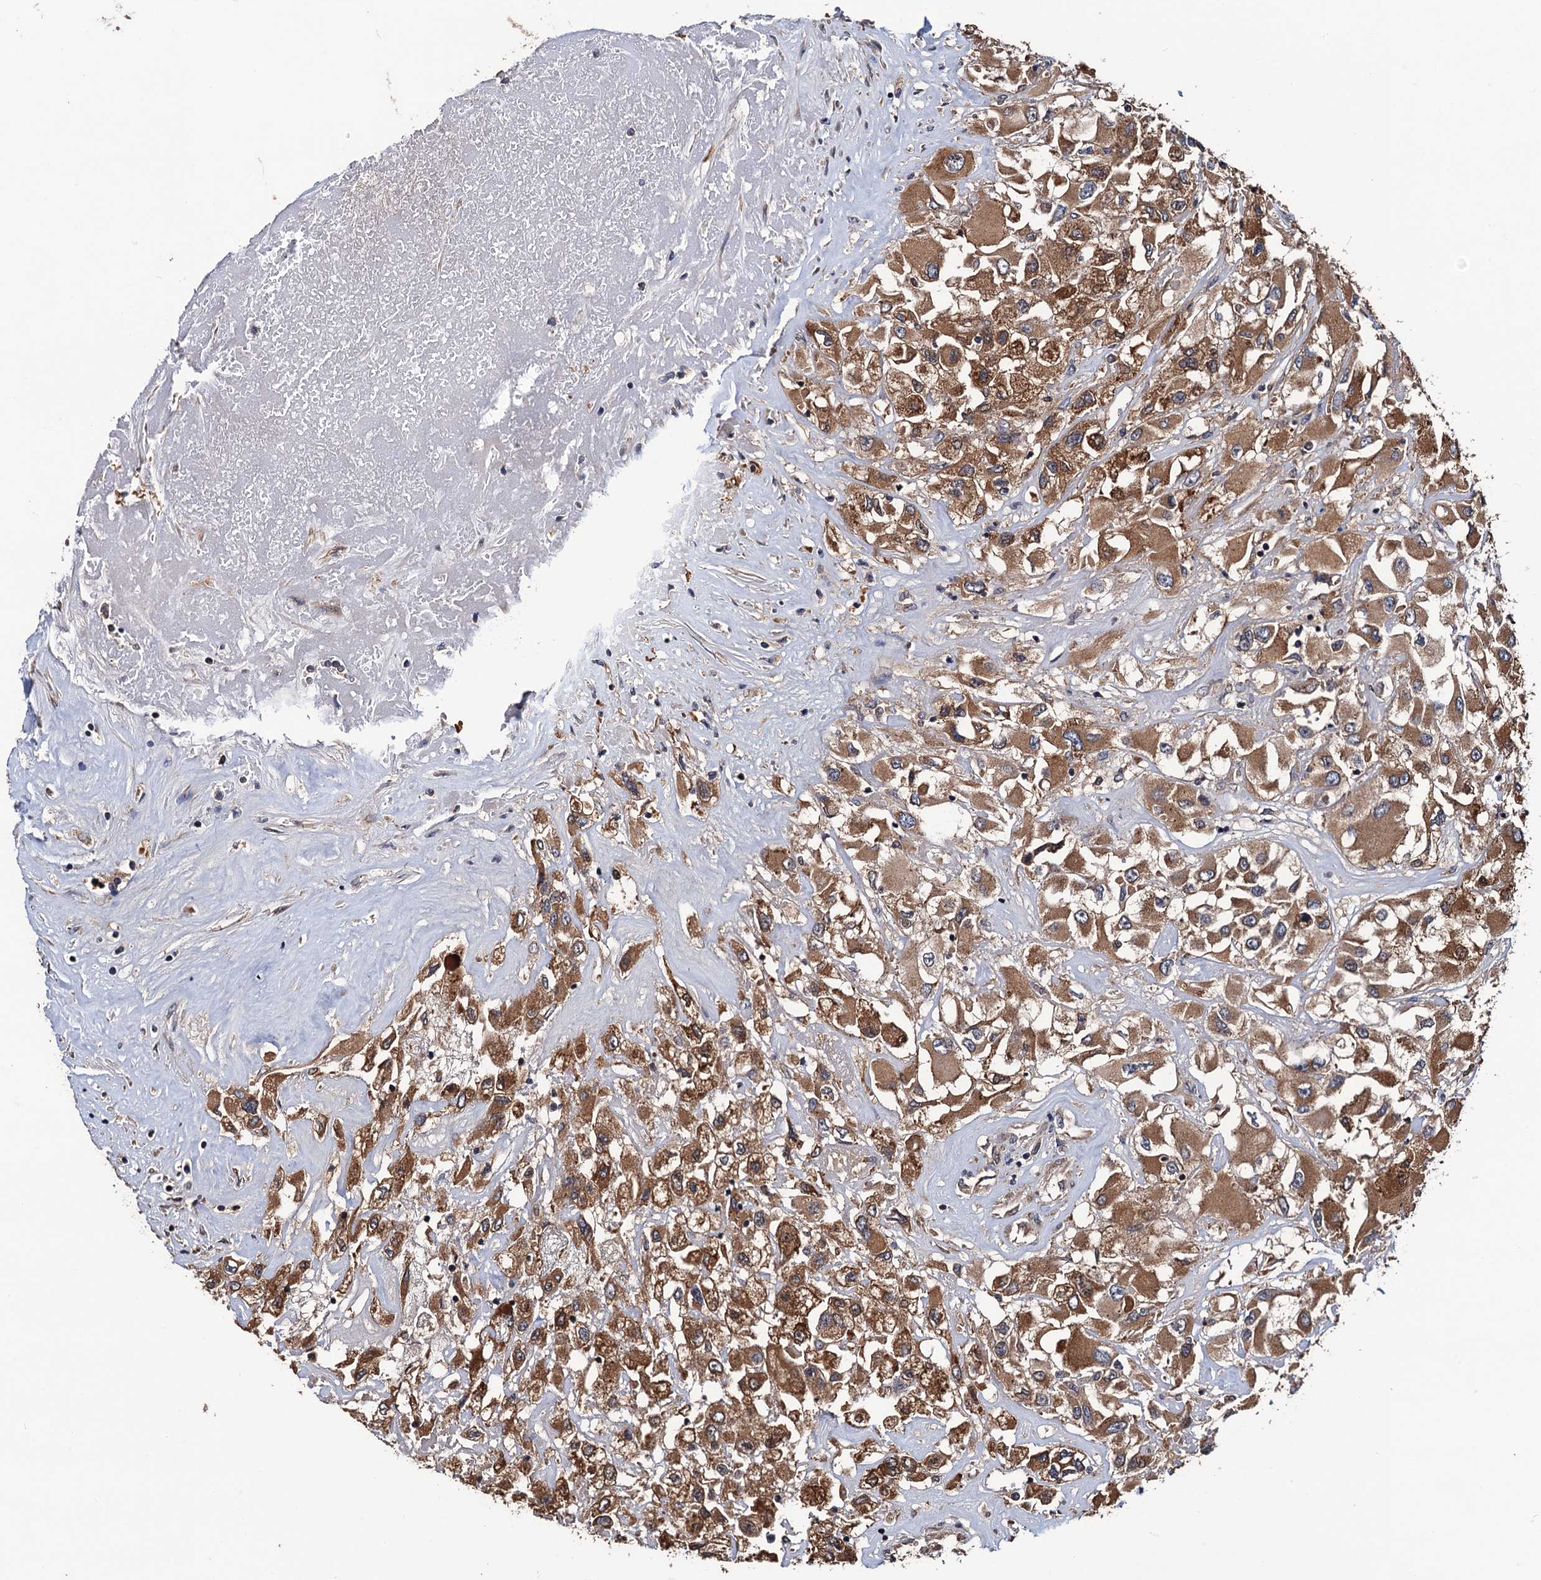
{"staining": {"intensity": "moderate", "quantity": ">75%", "location": "cytoplasmic/membranous"}, "tissue": "renal cancer", "cell_type": "Tumor cells", "image_type": "cancer", "snomed": [{"axis": "morphology", "description": "Adenocarcinoma, NOS"}, {"axis": "topography", "description": "Kidney"}], "caption": "Moderate cytoplasmic/membranous positivity for a protein is appreciated in approximately >75% of tumor cells of renal cancer using immunohistochemistry (IHC).", "gene": "RGS11", "patient": {"sex": "female", "age": 52}}